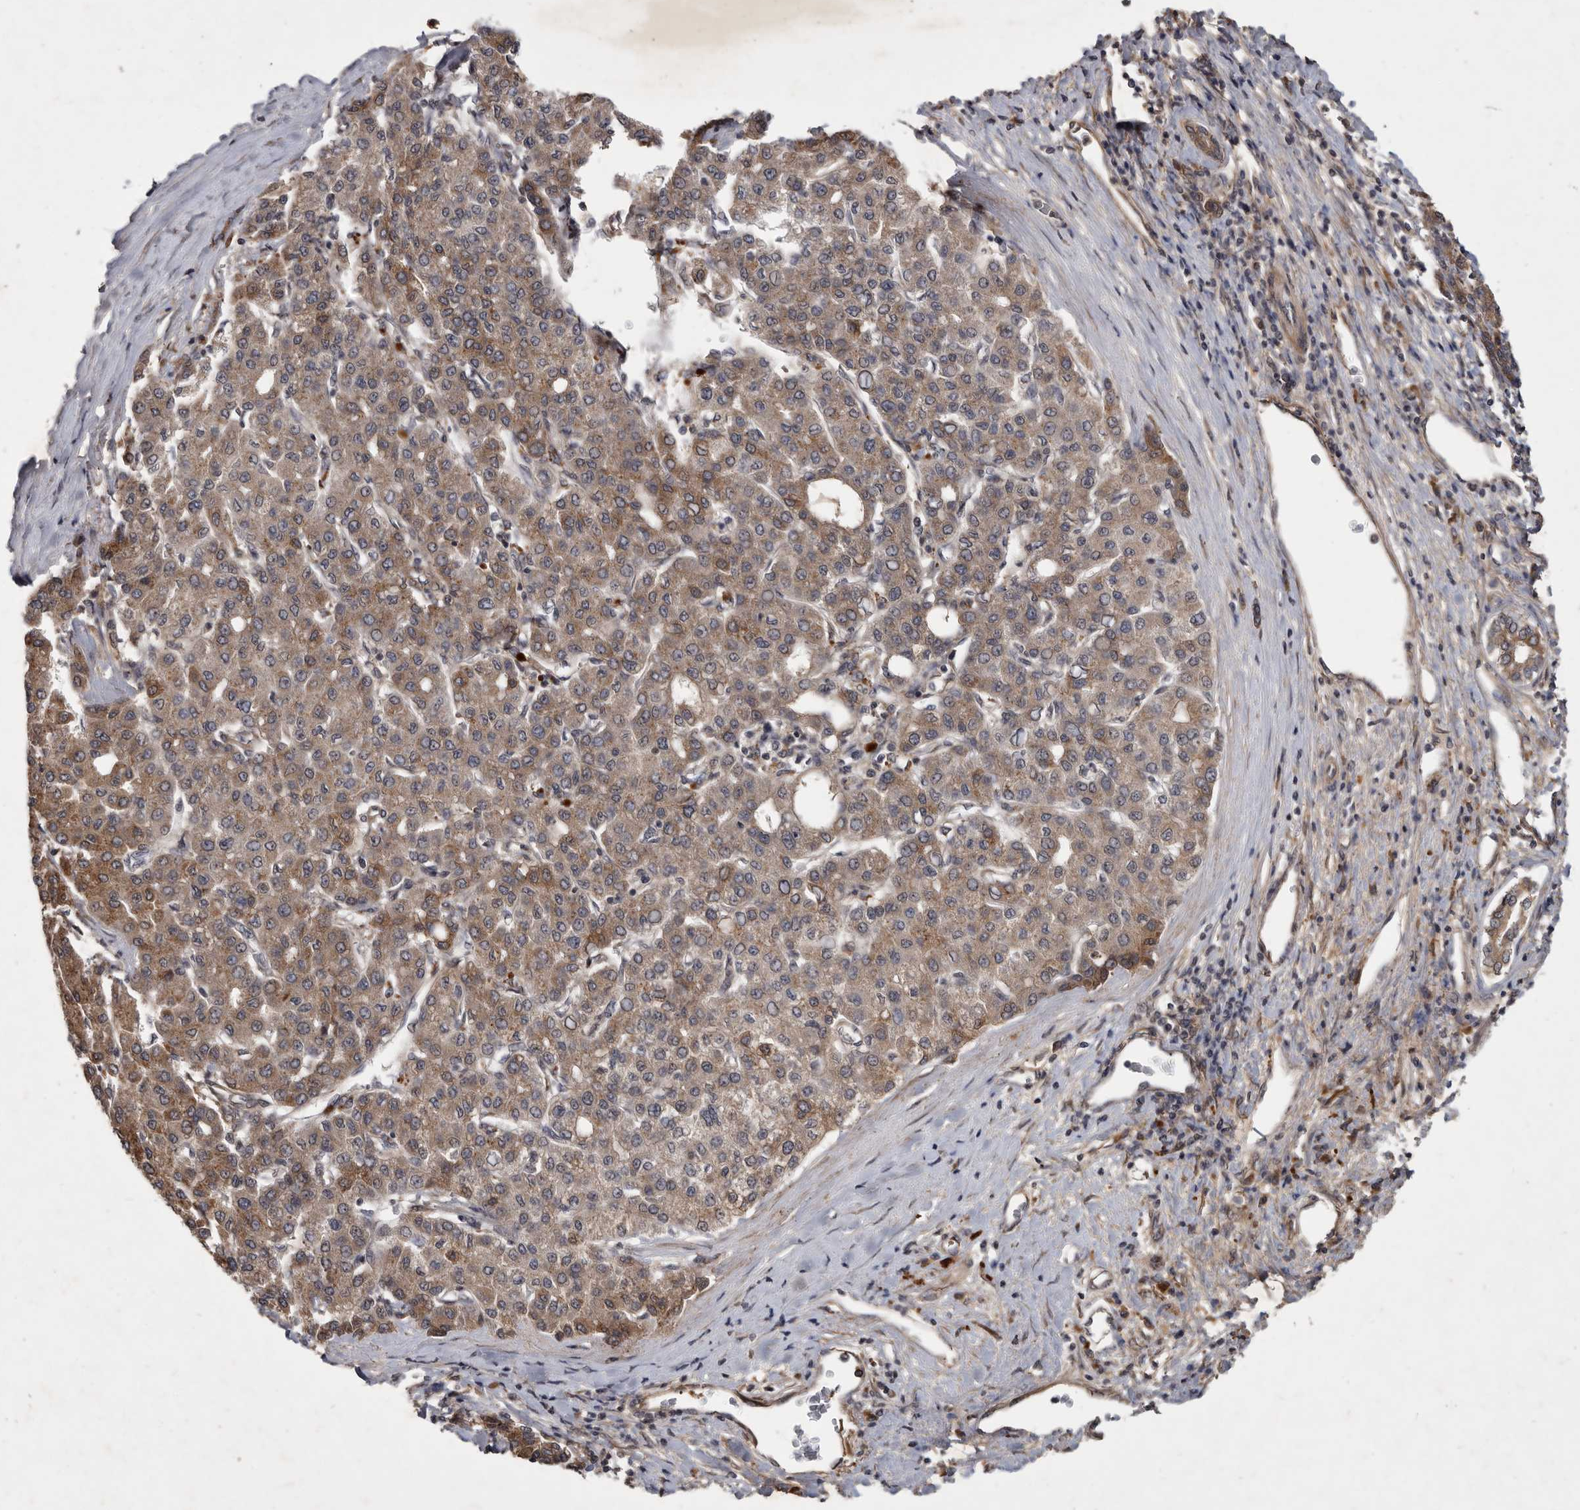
{"staining": {"intensity": "moderate", "quantity": ">75%", "location": "cytoplasmic/membranous"}, "tissue": "liver cancer", "cell_type": "Tumor cells", "image_type": "cancer", "snomed": [{"axis": "morphology", "description": "Carcinoma, Hepatocellular, NOS"}, {"axis": "topography", "description": "Liver"}], "caption": "Immunohistochemical staining of liver cancer (hepatocellular carcinoma) reveals medium levels of moderate cytoplasmic/membranous protein positivity in approximately >75% of tumor cells. (DAB (3,3'-diaminobenzidine) IHC, brown staining for protein, blue staining for nuclei).", "gene": "DNAJC28", "patient": {"sex": "male", "age": 65}}